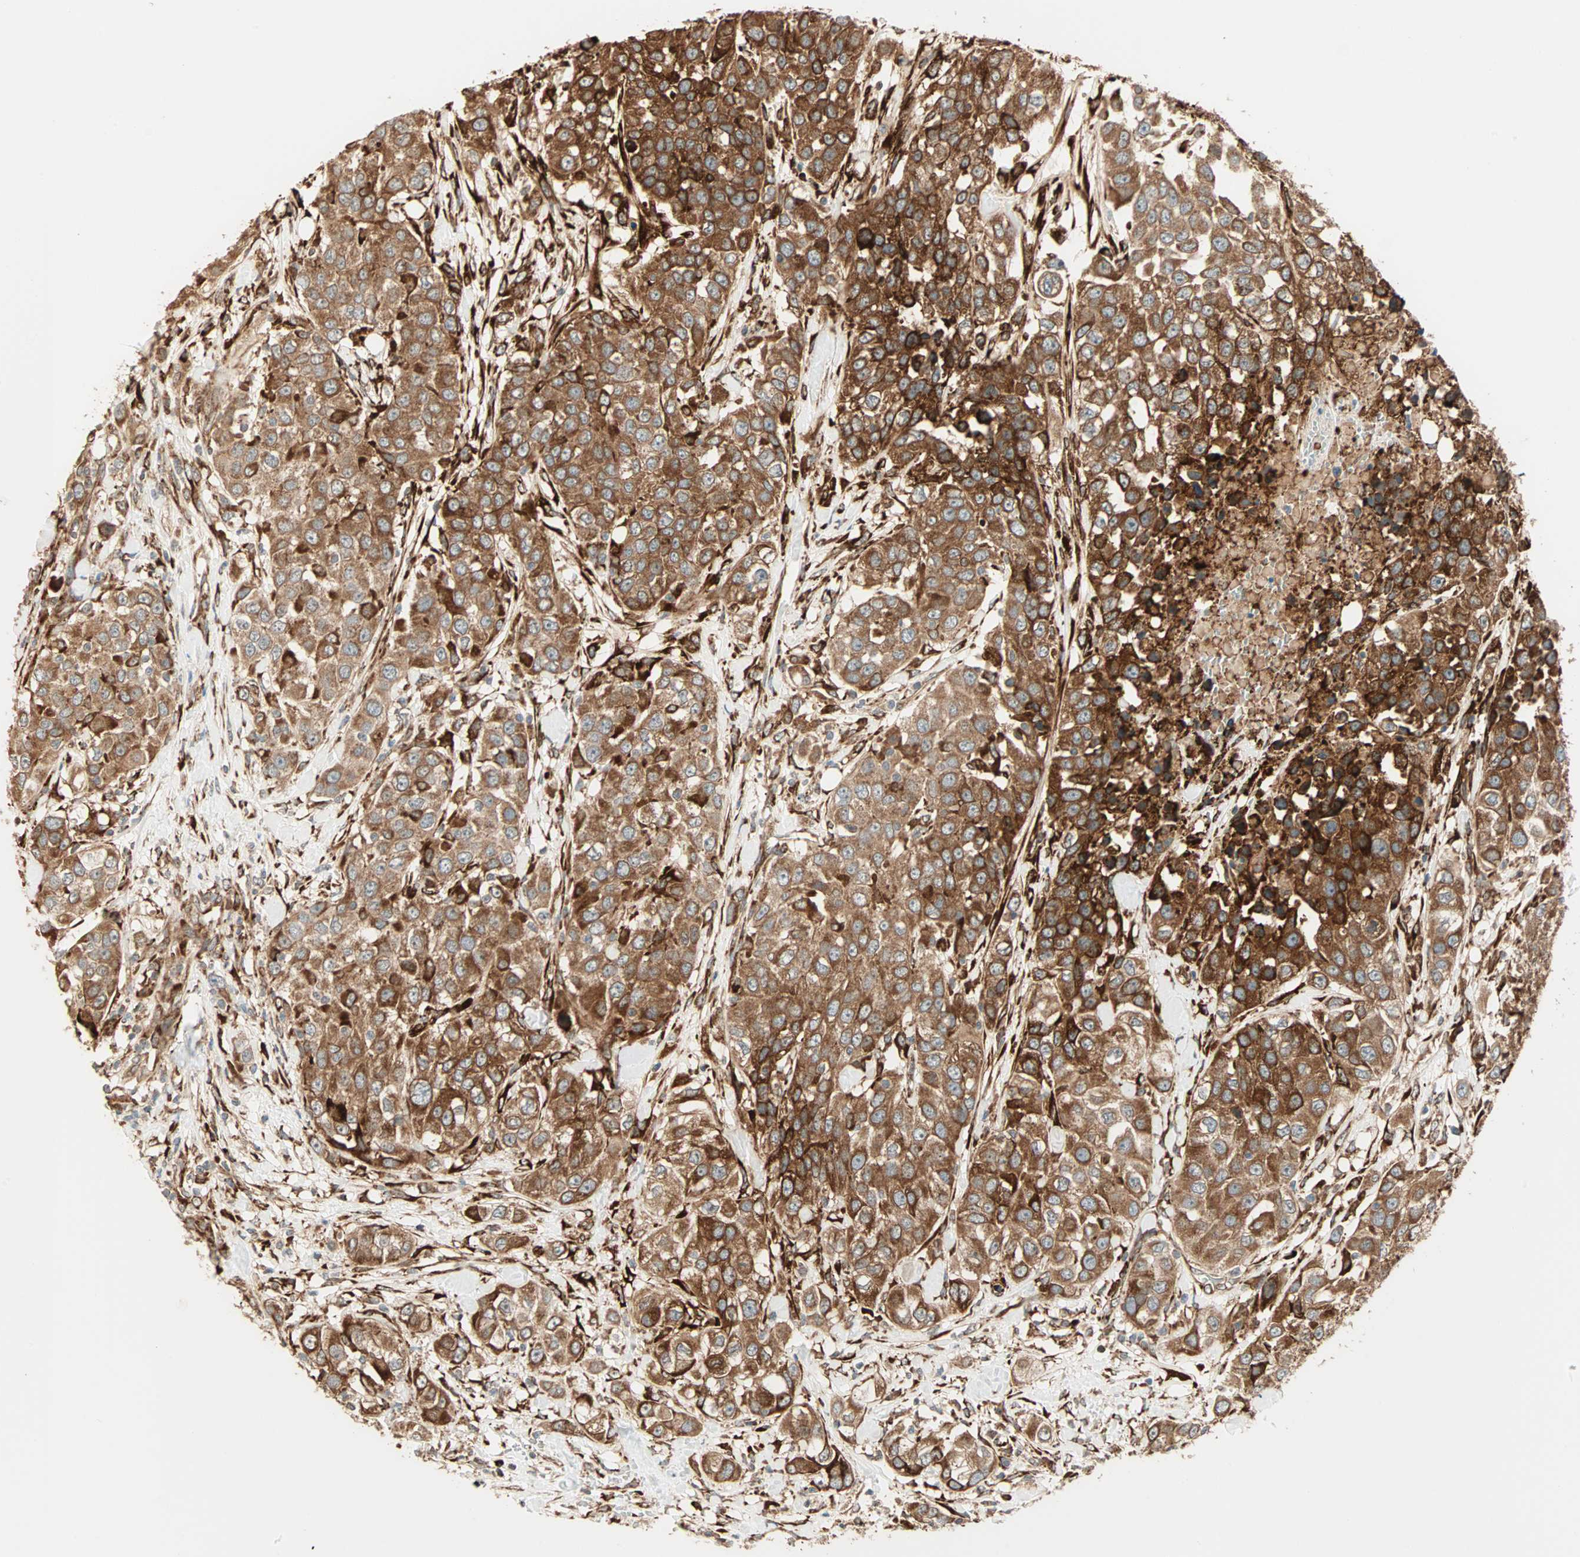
{"staining": {"intensity": "strong", "quantity": ">75%", "location": "cytoplasmic/membranous"}, "tissue": "urothelial cancer", "cell_type": "Tumor cells", "image_type": "cancer", "snomed": [{"axis": "morphology", "description": "Urothelial carcinoma, High grade"}, {"axis": "topography", "description": "Urinary bladder"}], "caption": "Tumor cells display strong cytoplasmic/membranous positivity in approximately >75% of cells in urothelial cancer. (Brightfield microscopy of DAB IHC at high magnification).", "gene": "P4HA1", "patient": {"sex": "female", "age": 80}}